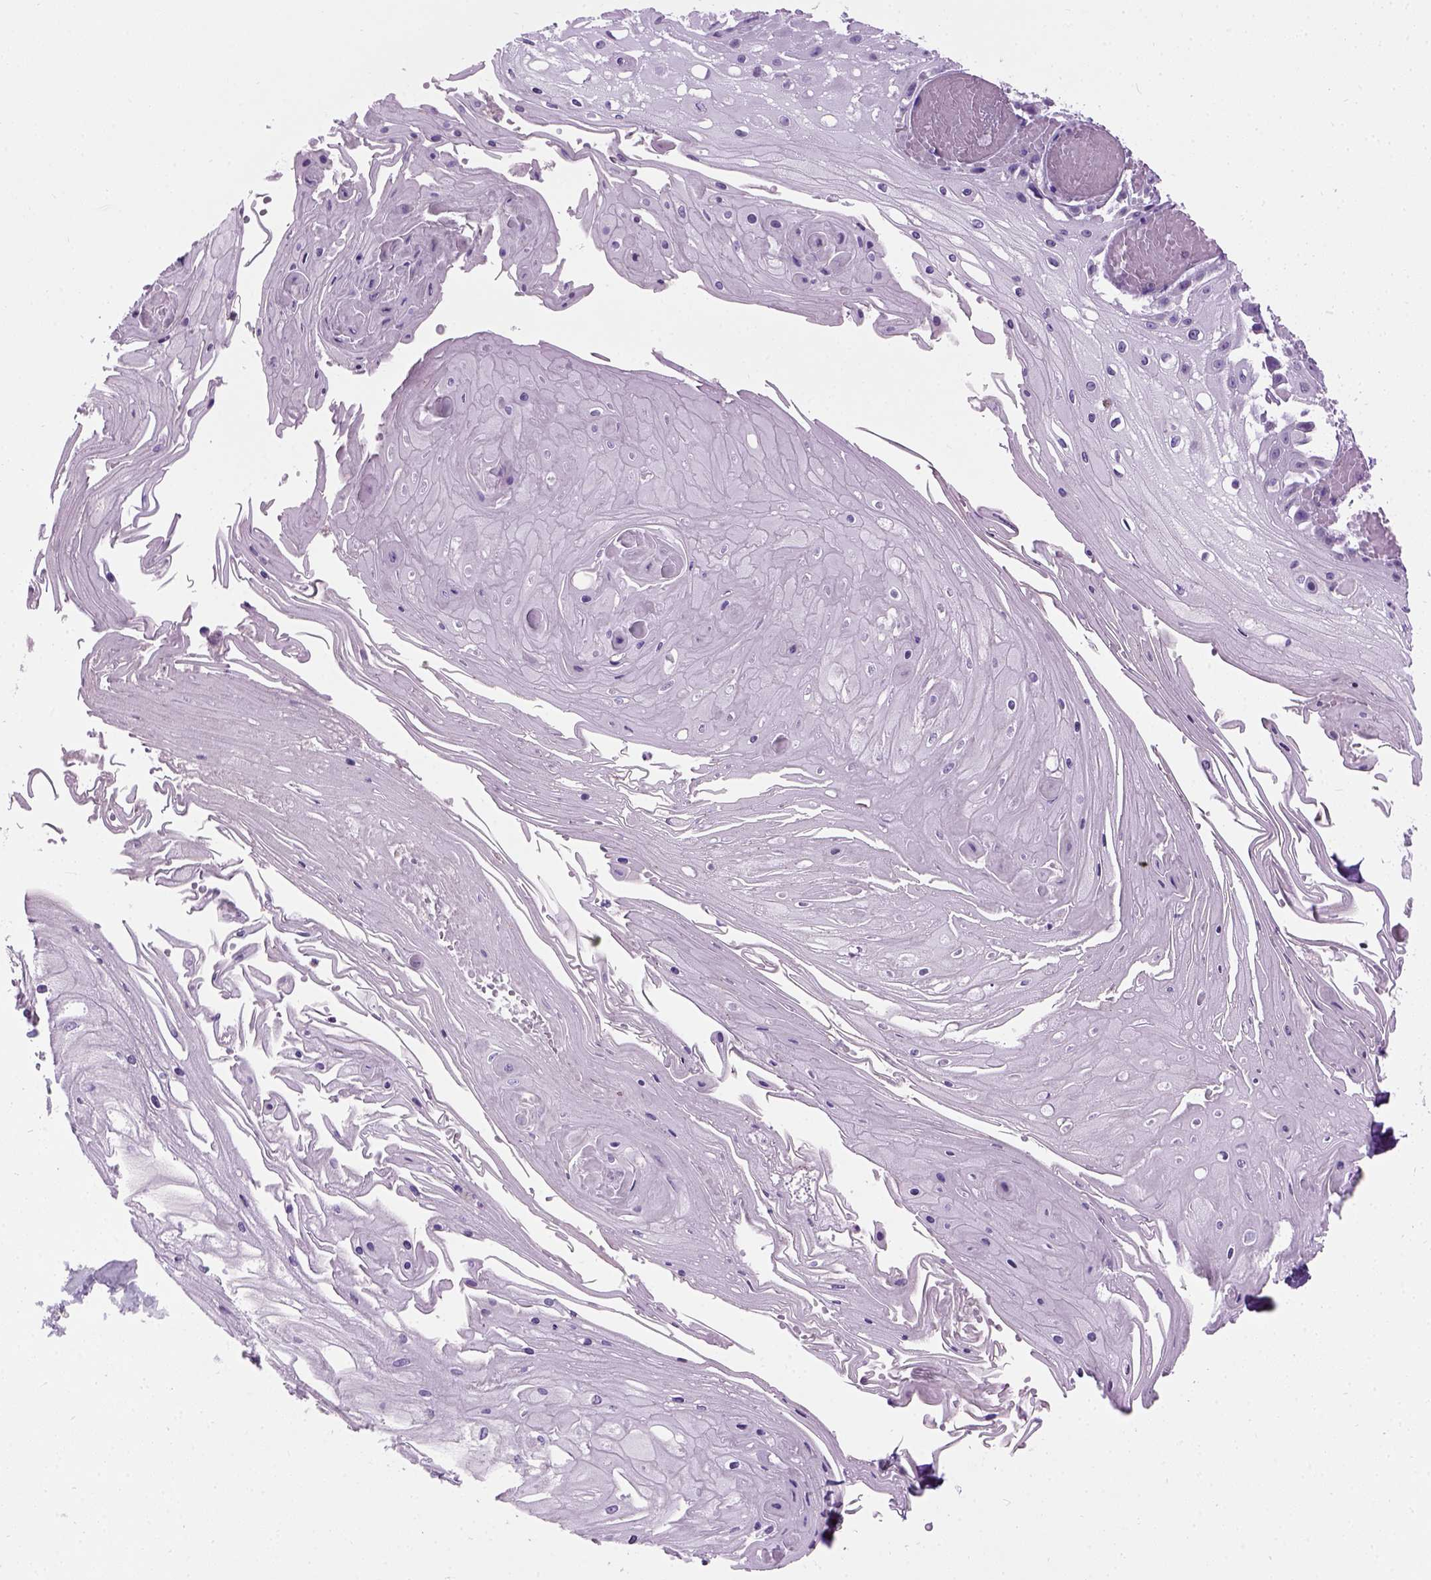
{"staining": {"intensity": "negative", "quantity": "none", "location": "none"}, "tissue": "skin cancer", "cell_type": "Tumor cells", "image_type": "cancer", "snomed": [{"axis": "morphology", "description": "Squamous cell carcinoma, NOS"}, {"axis": "topography", "description": "Skin"}], "caption": "This is a histopathology image of IHC staining of skin cancer (squamous cell carcinoma), which shows no positivity in tumor cells. (Stains: DAB immunohistochemistry with hematoxylin counter stain, Microscopy: brightfield microscopy at high magnification).", "gene": "GABRB2", "patient": {"sex": "male", "age": 70}}